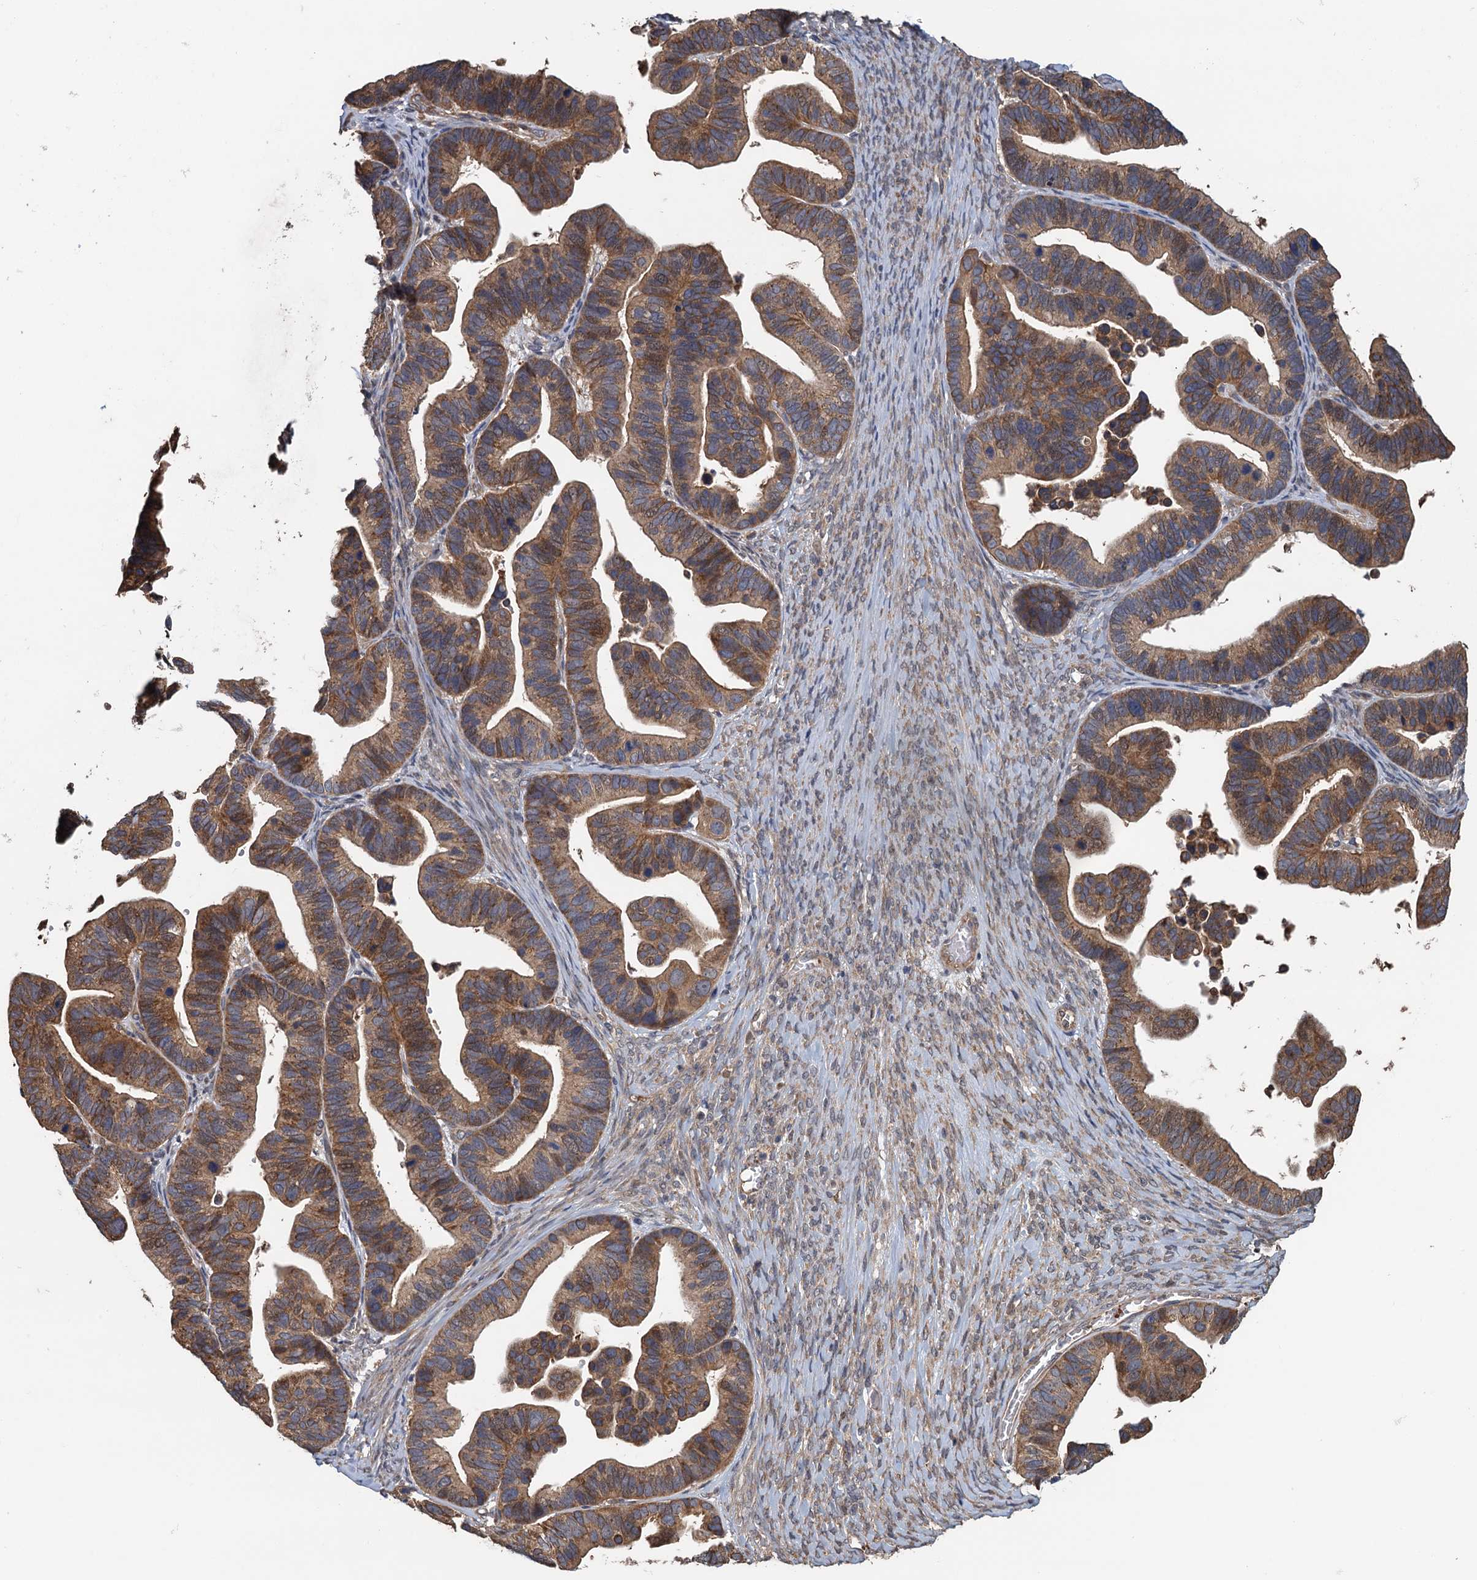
{"staining": {"intensity": "moderate", "quantity": ">75%", "location": "cytoplasmic/membranous"}, "tissue": "ovarian cancer", "cell_type": "Tumor cells", "image_type": "cancer", "snomed": [{"axis": "morphology", "description": "Cystadenocarcinoma, serous, NOS"}, {"axis": "topography", "description": "Ovary"}], "caption": "A photomicrograph of serous cystadenocarcinoma (ovarian) stained for a protein shows moderate cytoplasmic/membranous brown staining in tumor cells.", "gene": "MEAK7", "patient": {"sex": "female", "age": 56}}